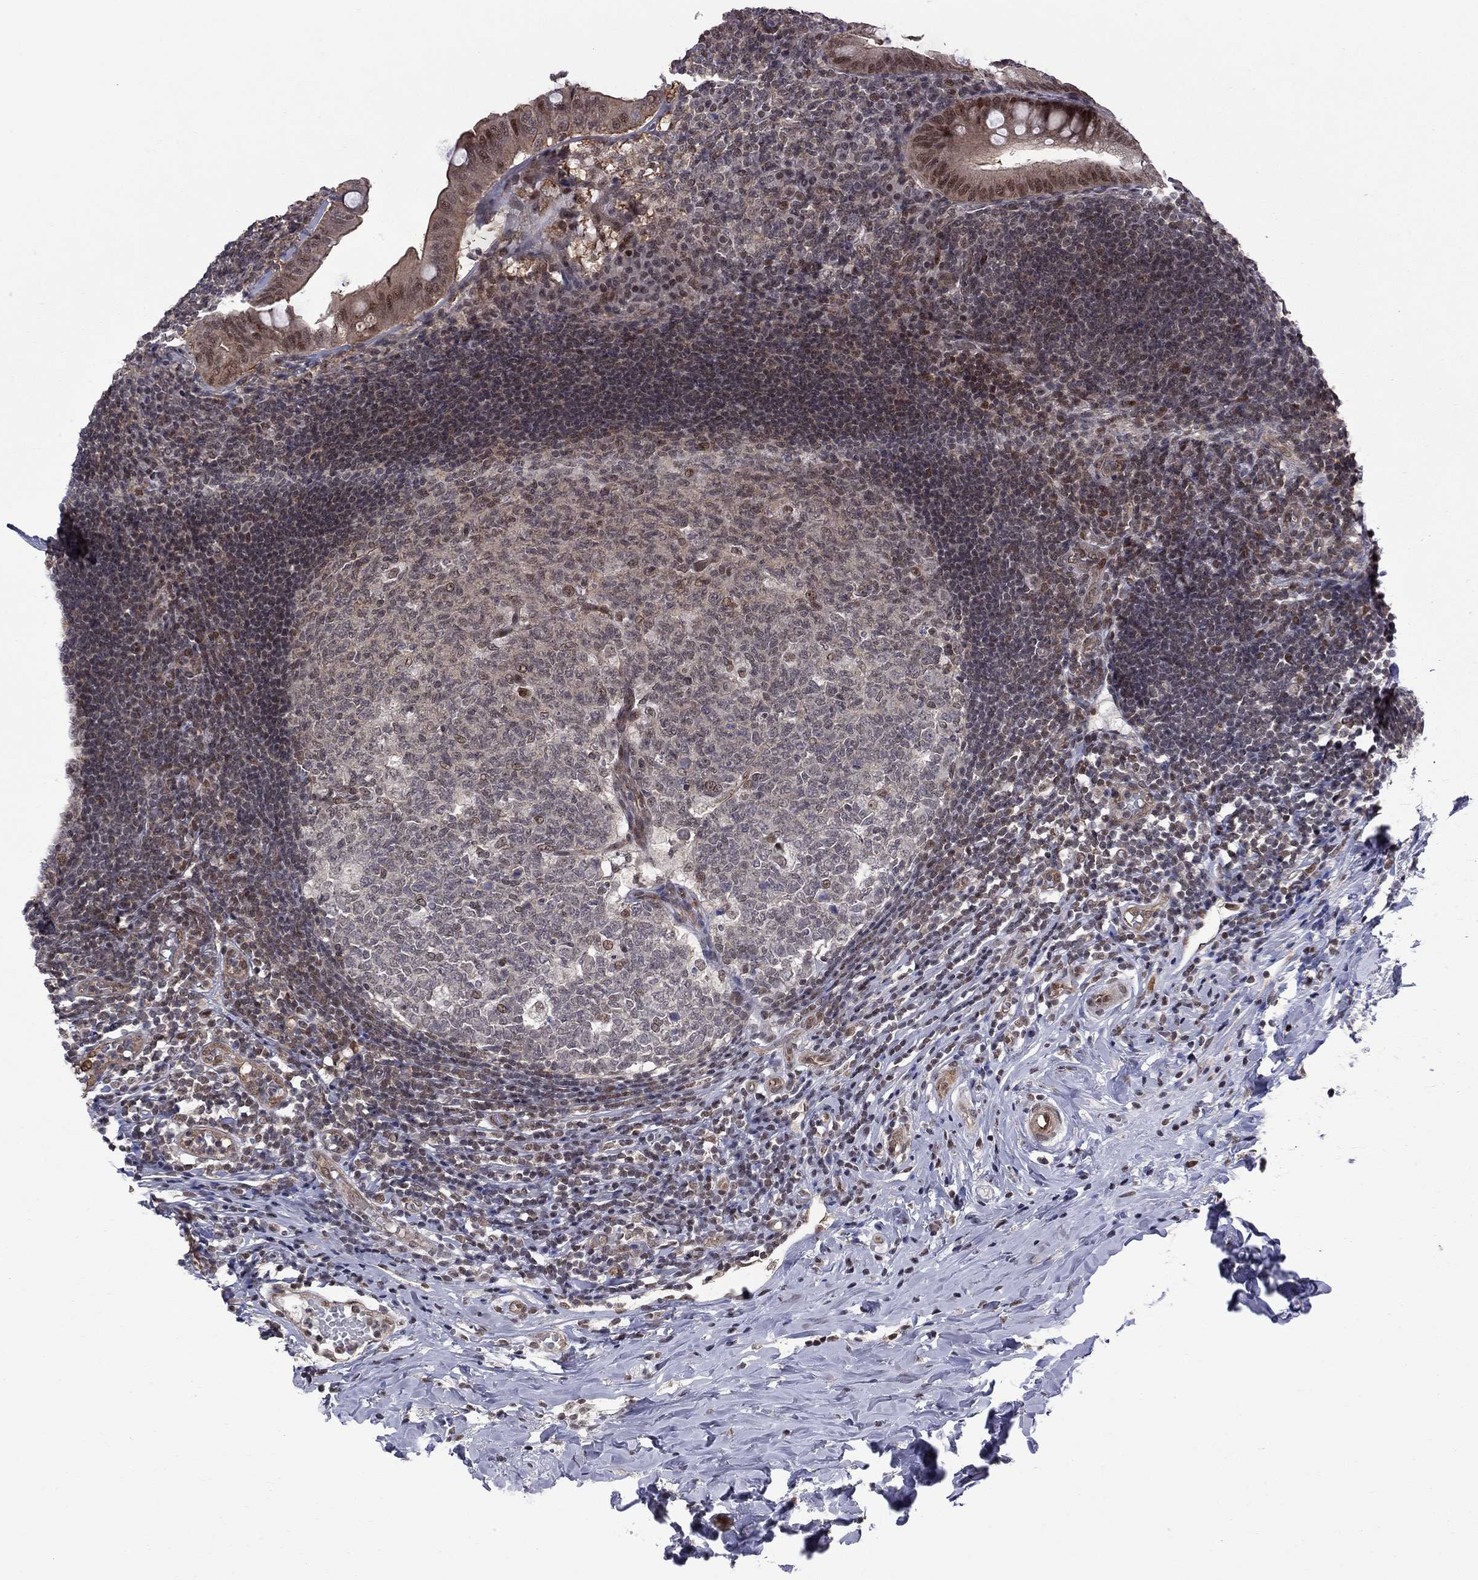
{"staining": {"intensity": "moderate", "quantity": "25%-75%", "location": "cytoplasmic/membranous,nuclear"}, "tissue": "appendix", "cell_type": "Glandular cells", "image_type": "normal", "snomed": [{"axis": "morphology", "description": "Normal tissue, NOS"}, {"axis": "morphology", "description": "Inflammation, NOS"}, {"axis": "topography", "description": "Appendix"}], "caption": "High-power microscopy captured an IHC histopathology image of normal appendix, revealing moderate cytoplasmic/membranous,nuclear staining in approximately 25%-75% of glandular cells.", "gene": "BRF1", "patient": {"sex": "male", "age": 16}}